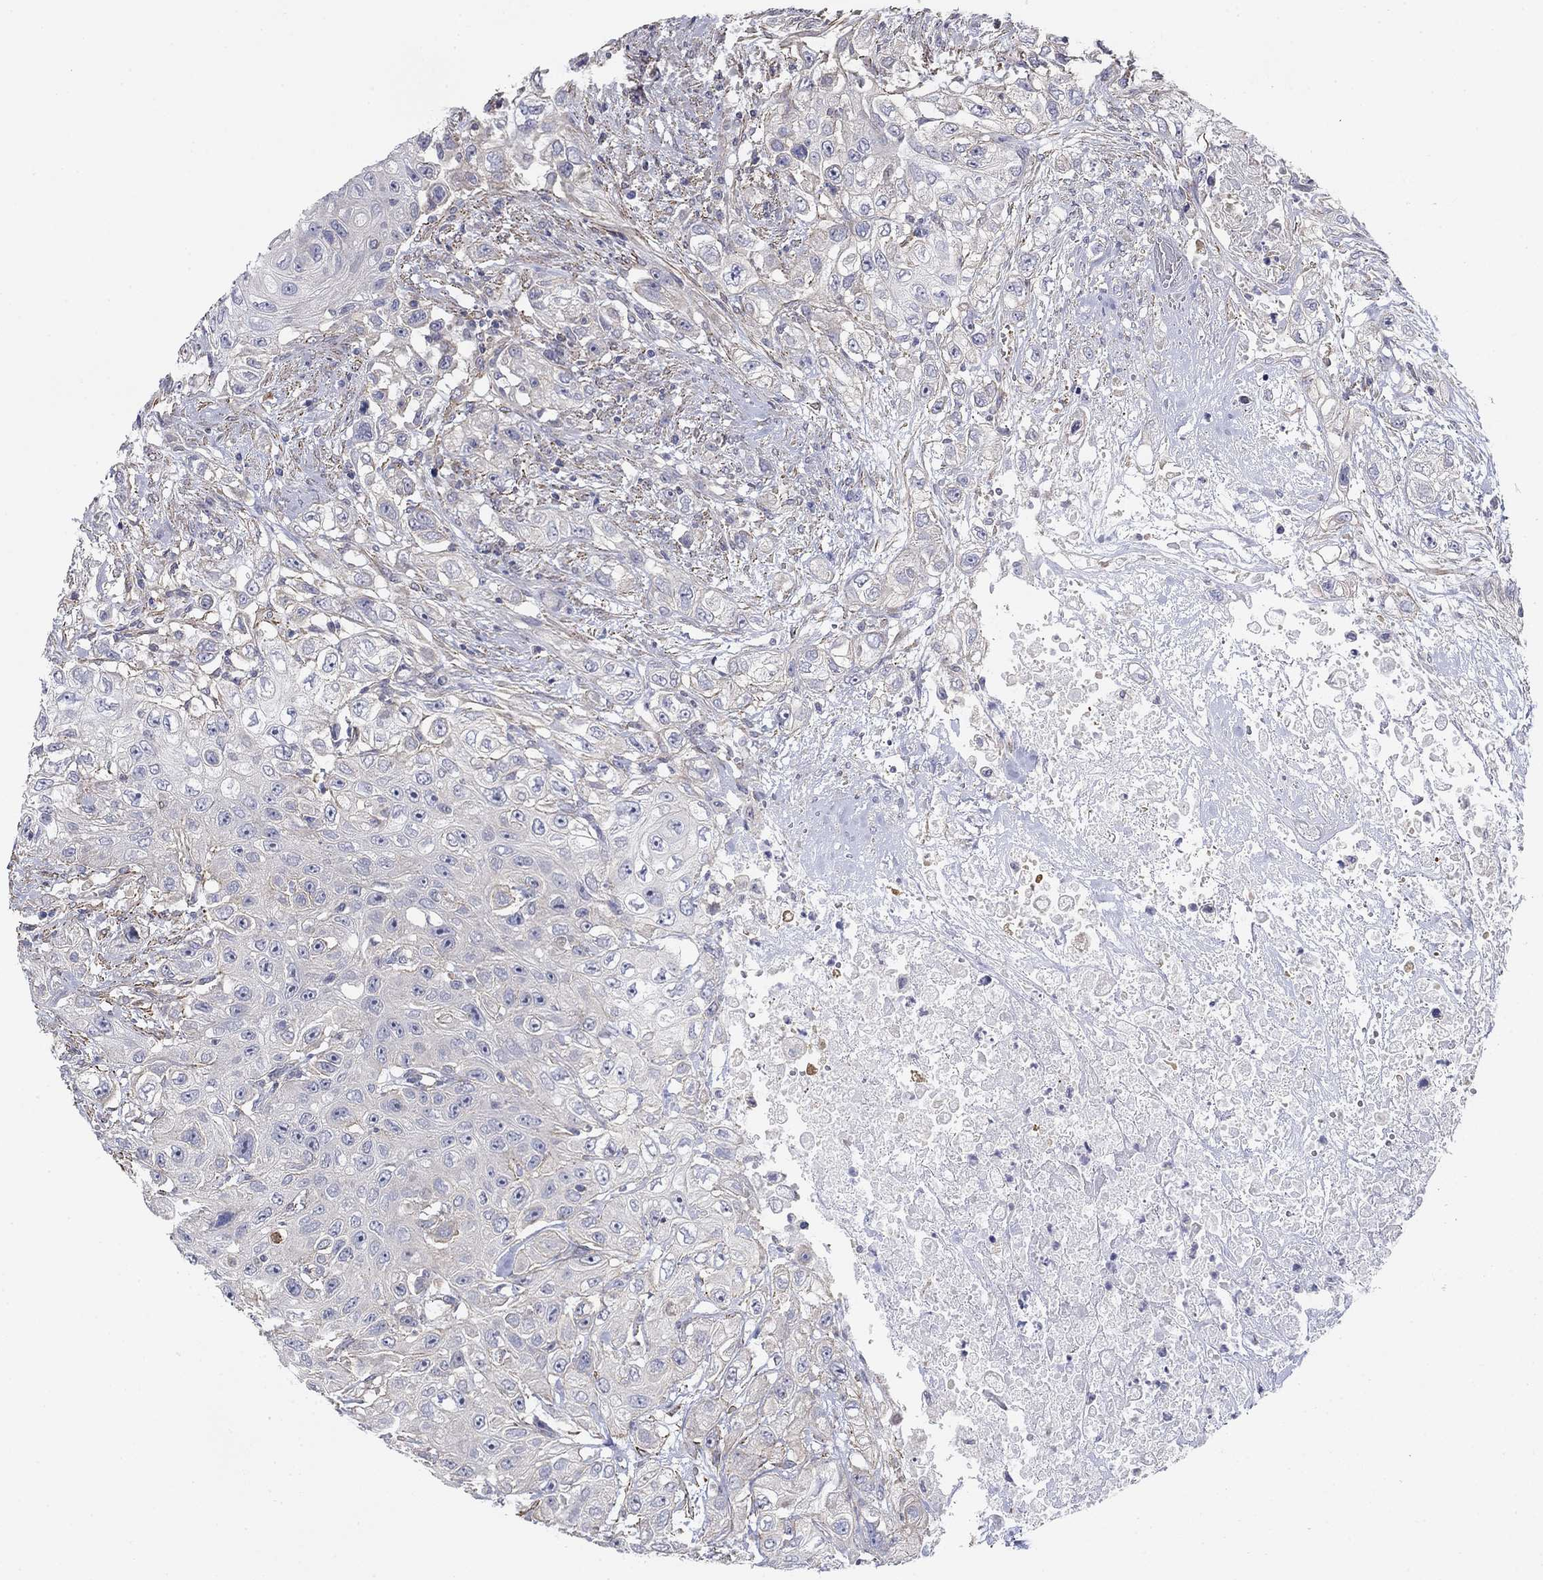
{"staining": {"intensity": "negative", "quantity": "none", "location": "none"}, "tissue": "urothelial cancer", "cell_type": "Tumor cells", "image_type": "cancer", "snomed": [{"axis": "morphology", "description": "Urothelial carcinoma, High grade"}, {"axis": "topography", "description": "Urinary bladder"}], "caption": "The photomicrograph exhibits no significant expression in tumor cells of urothelial cancer.", "gene": "GRK7", "patient": {"sex": "female", "age": 56}}